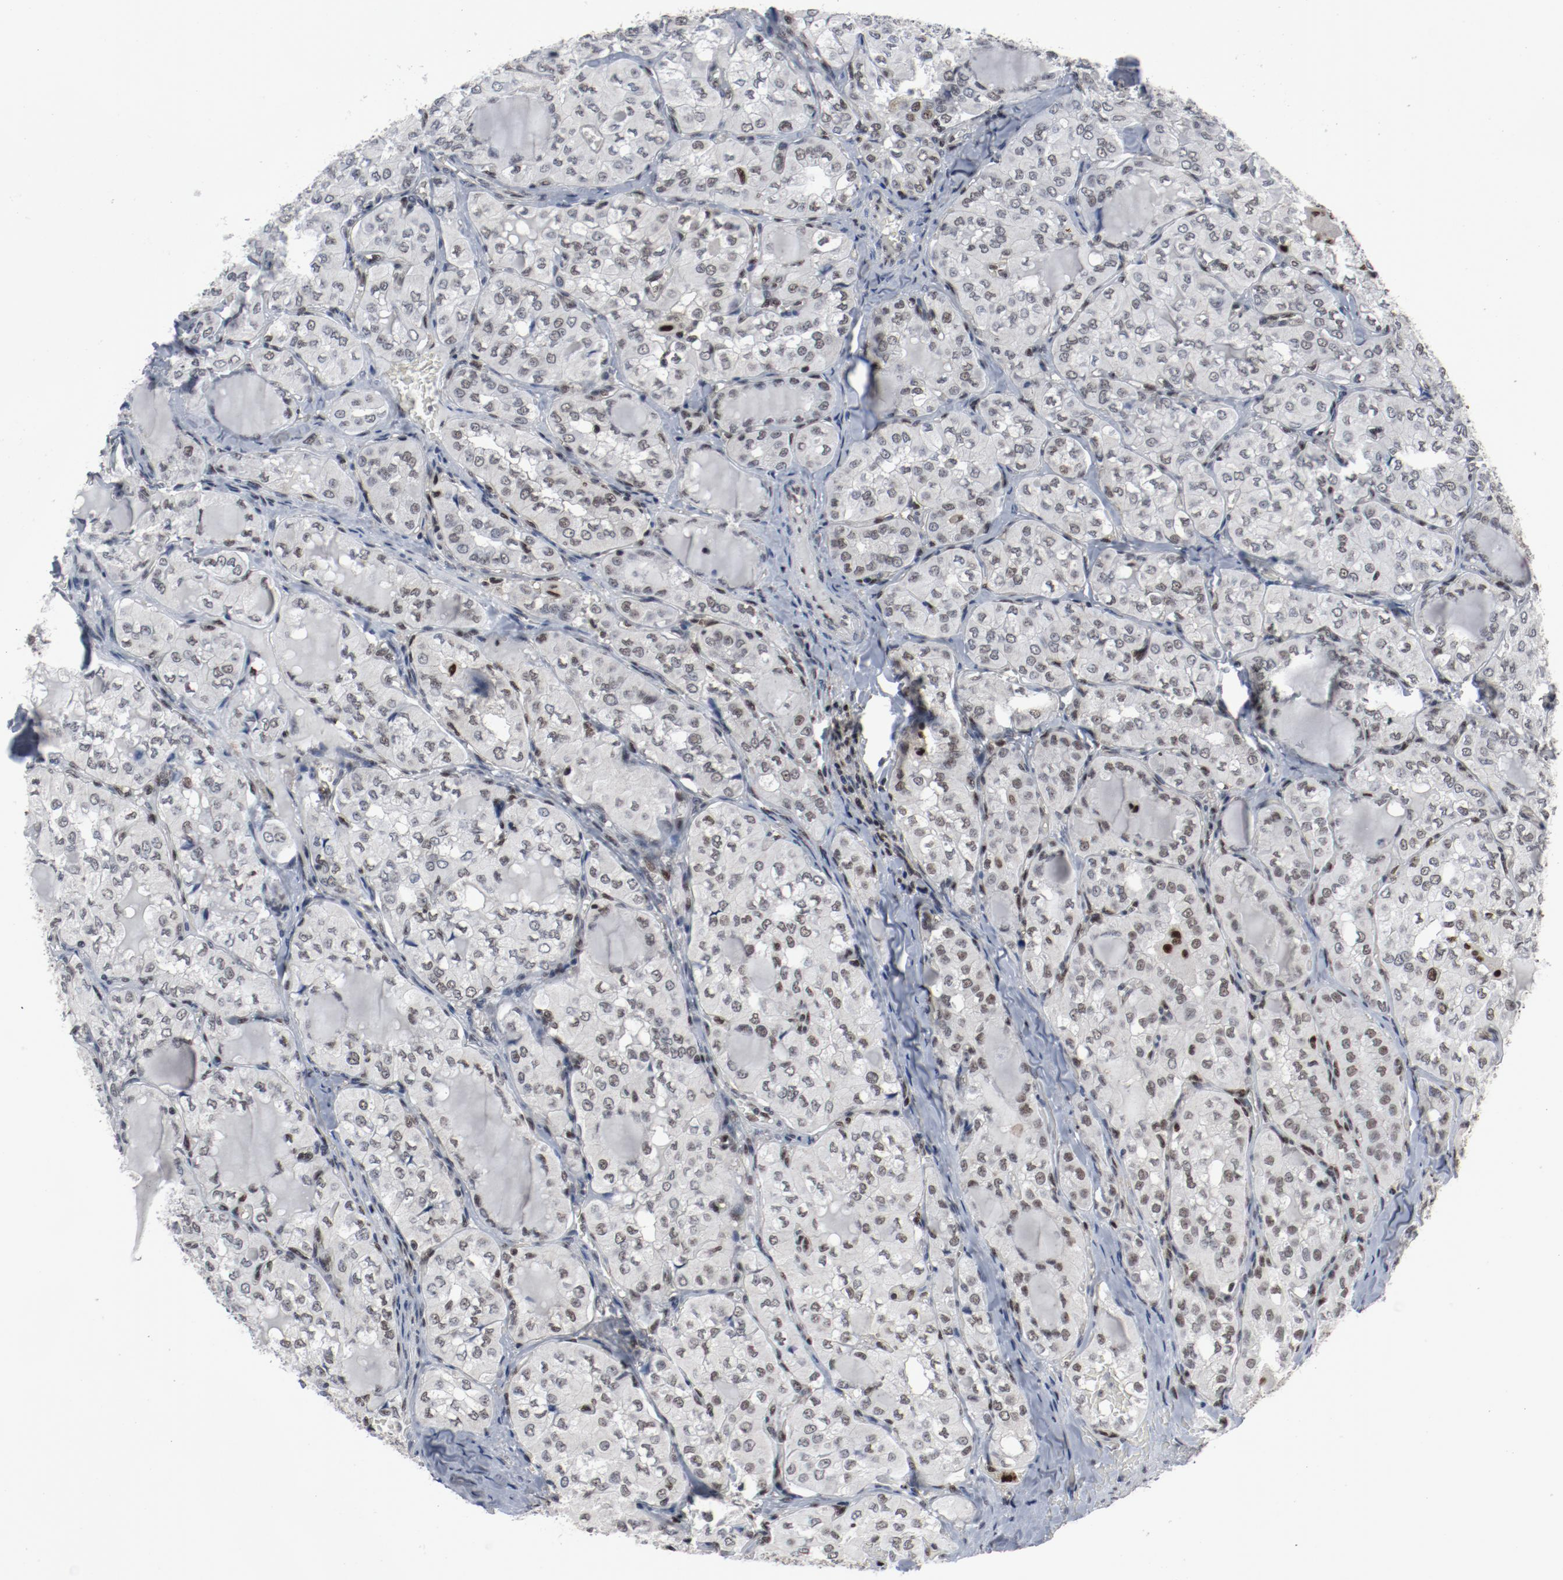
{"staining": {"intensity": "weak", "quantity": "<25%", "location": "nuclear"}, "tissue": "thyroid cancer", "cell_type": "Tumor cells", "image_type": "cancer", "snomed": [{"axis": "morphology", "description": "Papillary adenocarcinoma, NOS"}, {"axis": "topography", "description": "Thyroid gland"}], "caption": "DAB immunohistochemical staining of thyroid cancer reveals no significant positivity in tumor cells.", "gene": "JMJD6", "patient": {"sex": "male", "age": 20}}